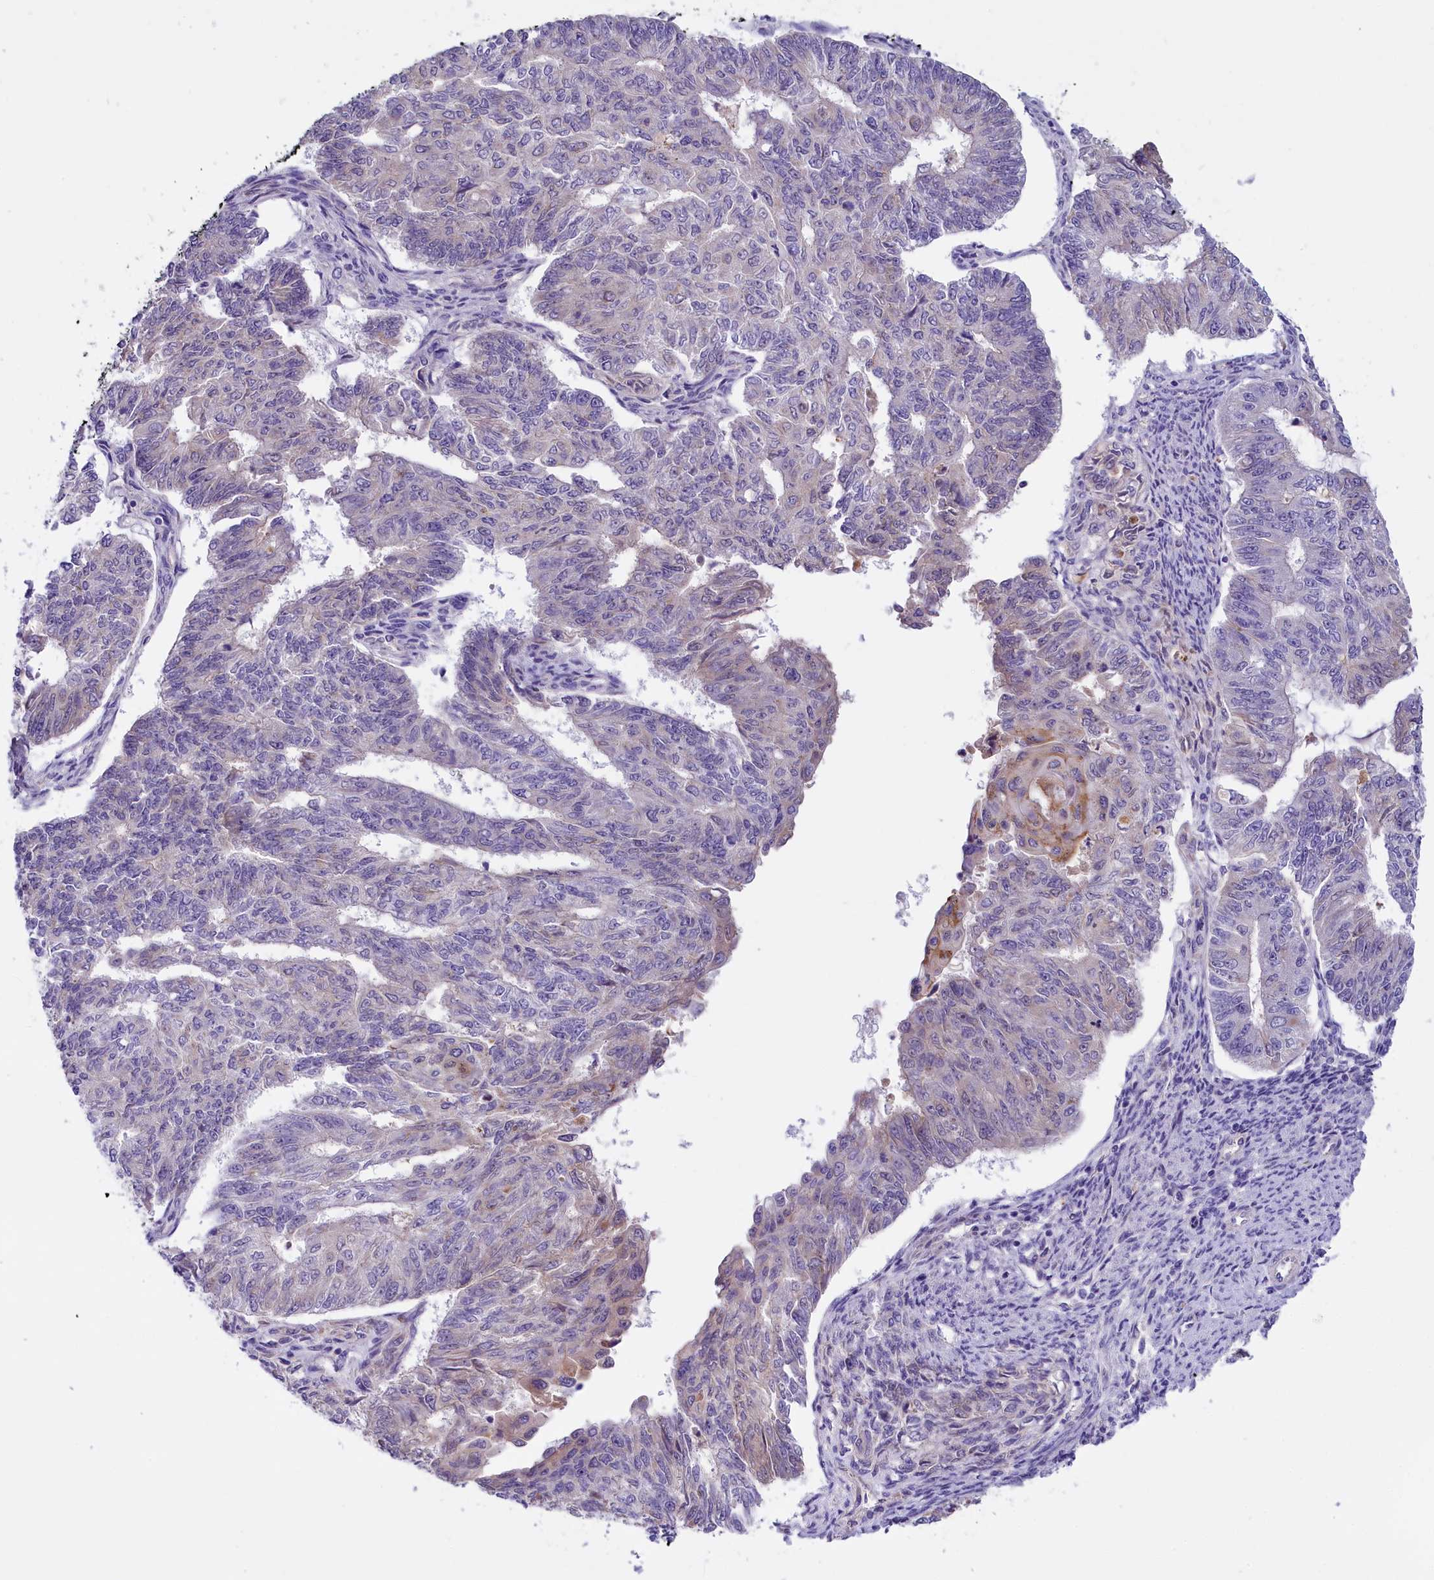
{"staining": {"intensity": "negative", "quantity": "none", "location": "none"}, "tissue": "endometrial cancer", "cell_type": "Tumor cells", "image_type": "cancer", "snomed": [{"axis": "morphology", "description": "Adenocarcinoma, NOS"}, {"axis": "topography", "description": "Endometrium"}], "caption": "This is an IHC micrograph of adenocarcinoma (endometrial). There is no expression in tumor cells.", "gene": "CCDC32", "patient": {"sex": "female", "age": 32}}